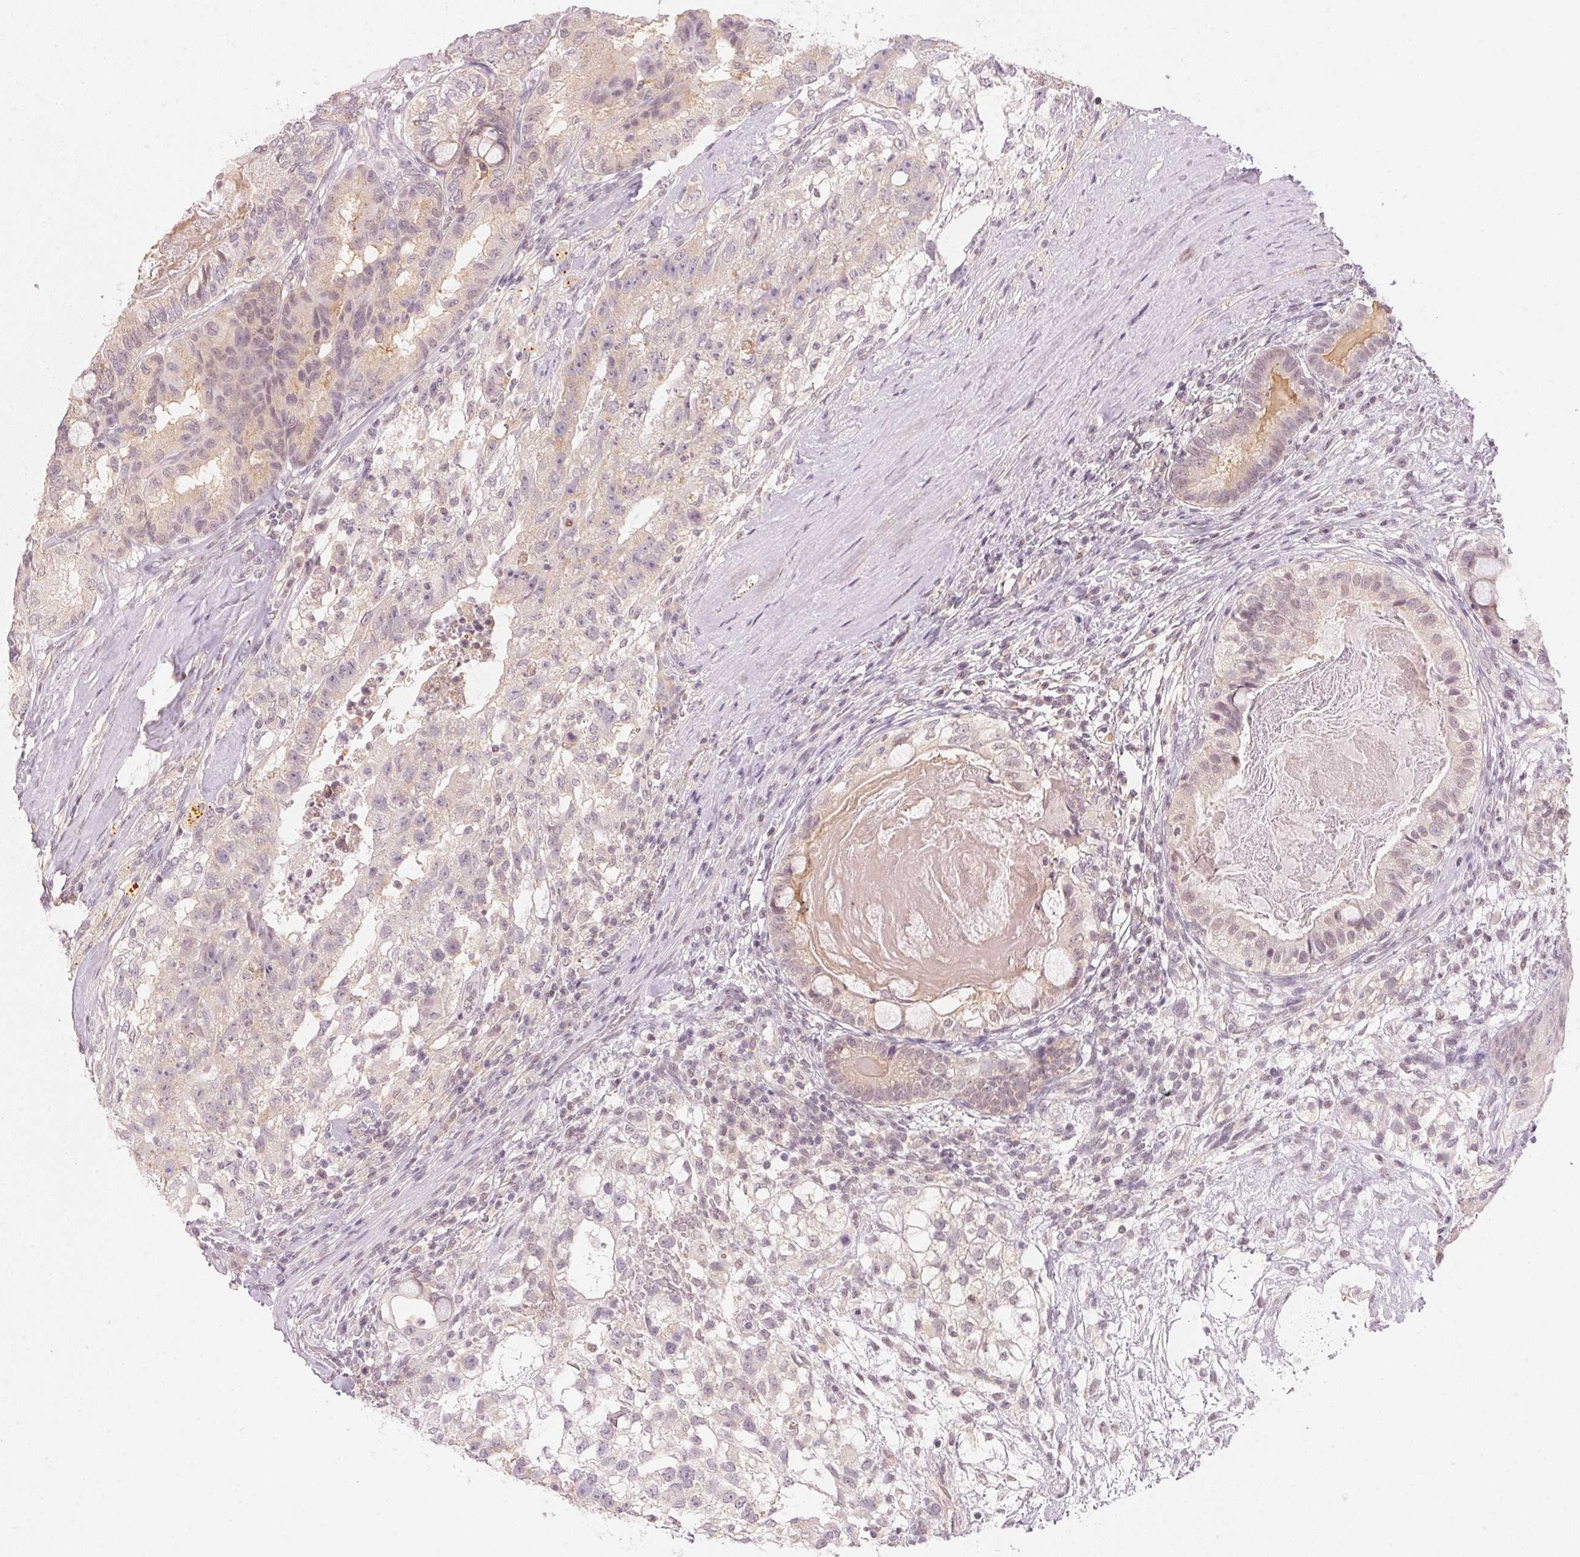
{"staining": {"intensity": "weak", "quantity": "<25%", "location": "cytoplasmic/membranous"}, "tissue": "testis cancer", "cell_type": "Tumor cells", "image_type": "cancer", "snomed": [{"axis": "morphology", "description": "Seminoma, NOS"}, {"axis": "morphology", "description": "Carcinoma, Embryonal, NOS"}, {"axis": "topography", "description": "Testis"}], "caption": "IHC of testis cancer (seminoma) displays no staining in tumor cells. (DAB (3,3'-diaminobenzidine) immunohistochemistry (IHC), high magnification).", "gene": "KPRP", "patient": {"sex": "male", "age": 41}}